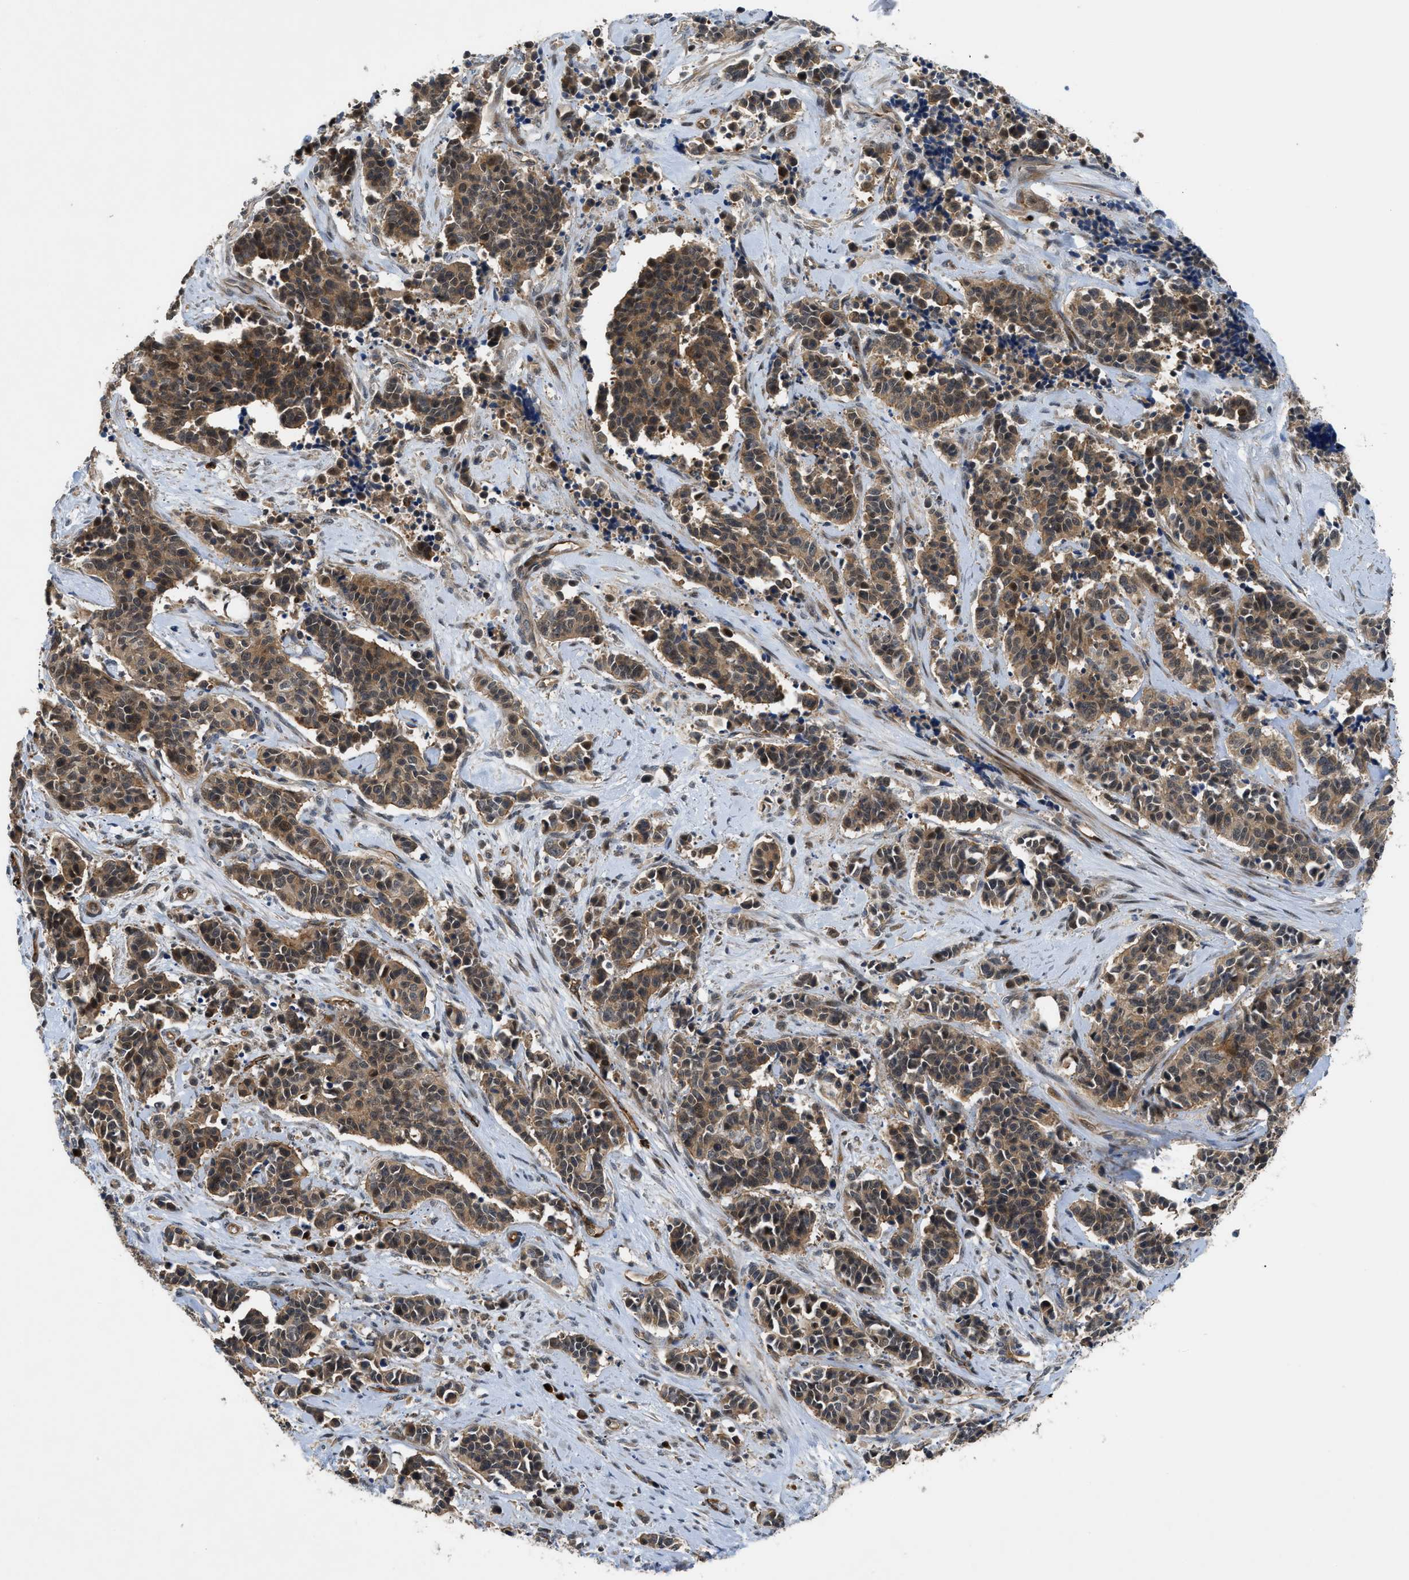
{"staining": {"intensity": "moderate", "quantity": ">75%", "location": "cytoplasmic/membranous,nuclear"}, "tissue": "cervical cancer", "cell_type": "Tumor cells", "image_type": "cancer", "snomed": [{"axis": "morphology", "description": "Squamous cell carcinoma, NOS"}, {"axis": "topography", "description": "Cervix"}], "caption": "About >75% of tumor cells in squamous cell carcinoma (cervical) show moderate cytoplasmic/membranous and nuclear protein positivity as visualized by brown immunohistochemical staining.", "gene": "TRAK2", "patient": {"sex": "female", "age": 35}}